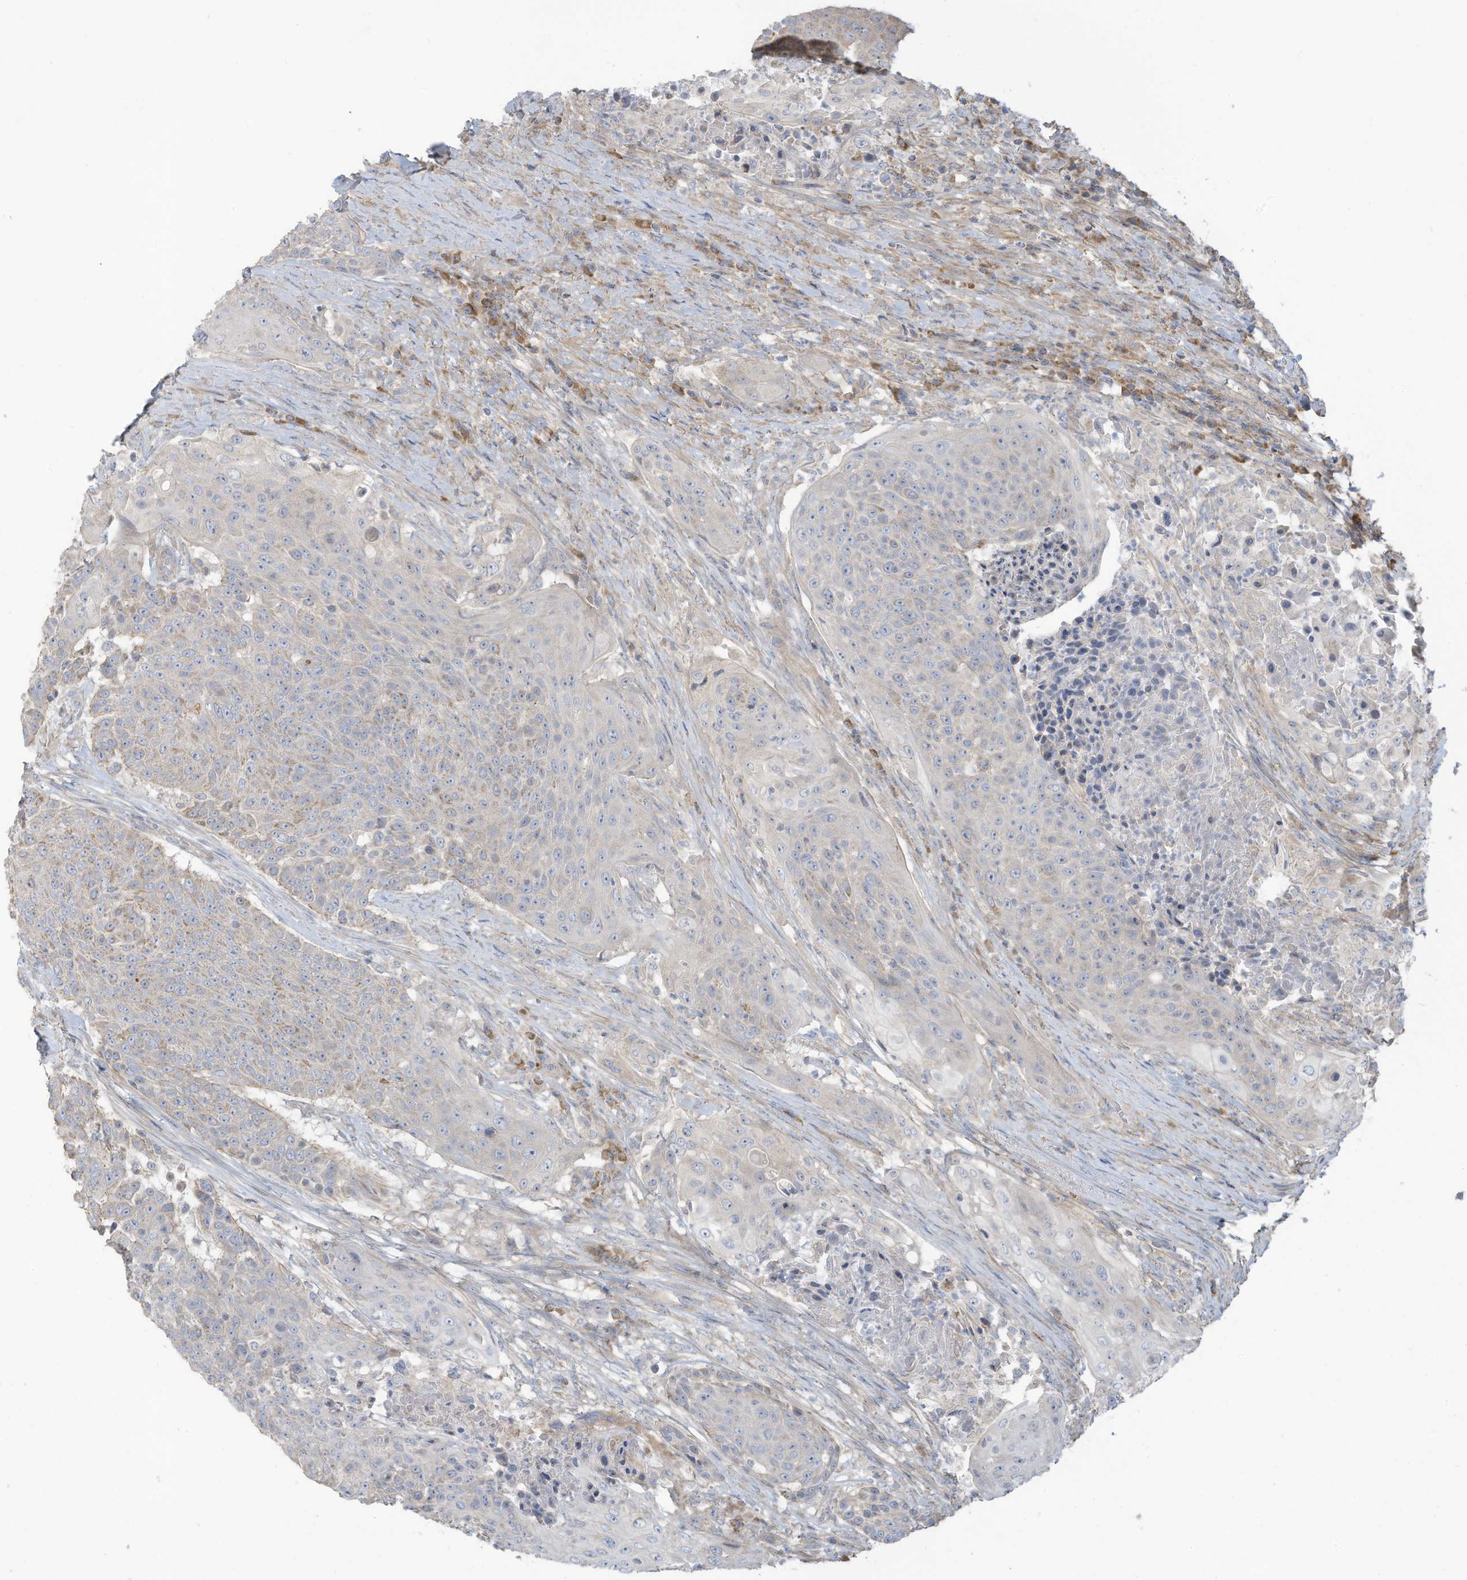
{"staining": {"intensity": "moderate", "quantity": "<25%", "location": "cytoplasmic/membranous"}, "tissue": "urothelial cancer", "cell_type": "Tumor cells", "image_type": "cancer", "snomed": [{"axis": "morphology", "description": "Urothelial carcinoma, High grade"}, {"axis": "topography", "description": "Urinary bladder"}], "caption": "Moderate cytoplasmic/membranous protein positivity is identified in about <25% of tumor cells in urothelial cancer. (Brightfield microscopy of DAB IHC at high magnification).", "gene": "GTPBP2", "patient": {"sex": "female", "age": 63}}